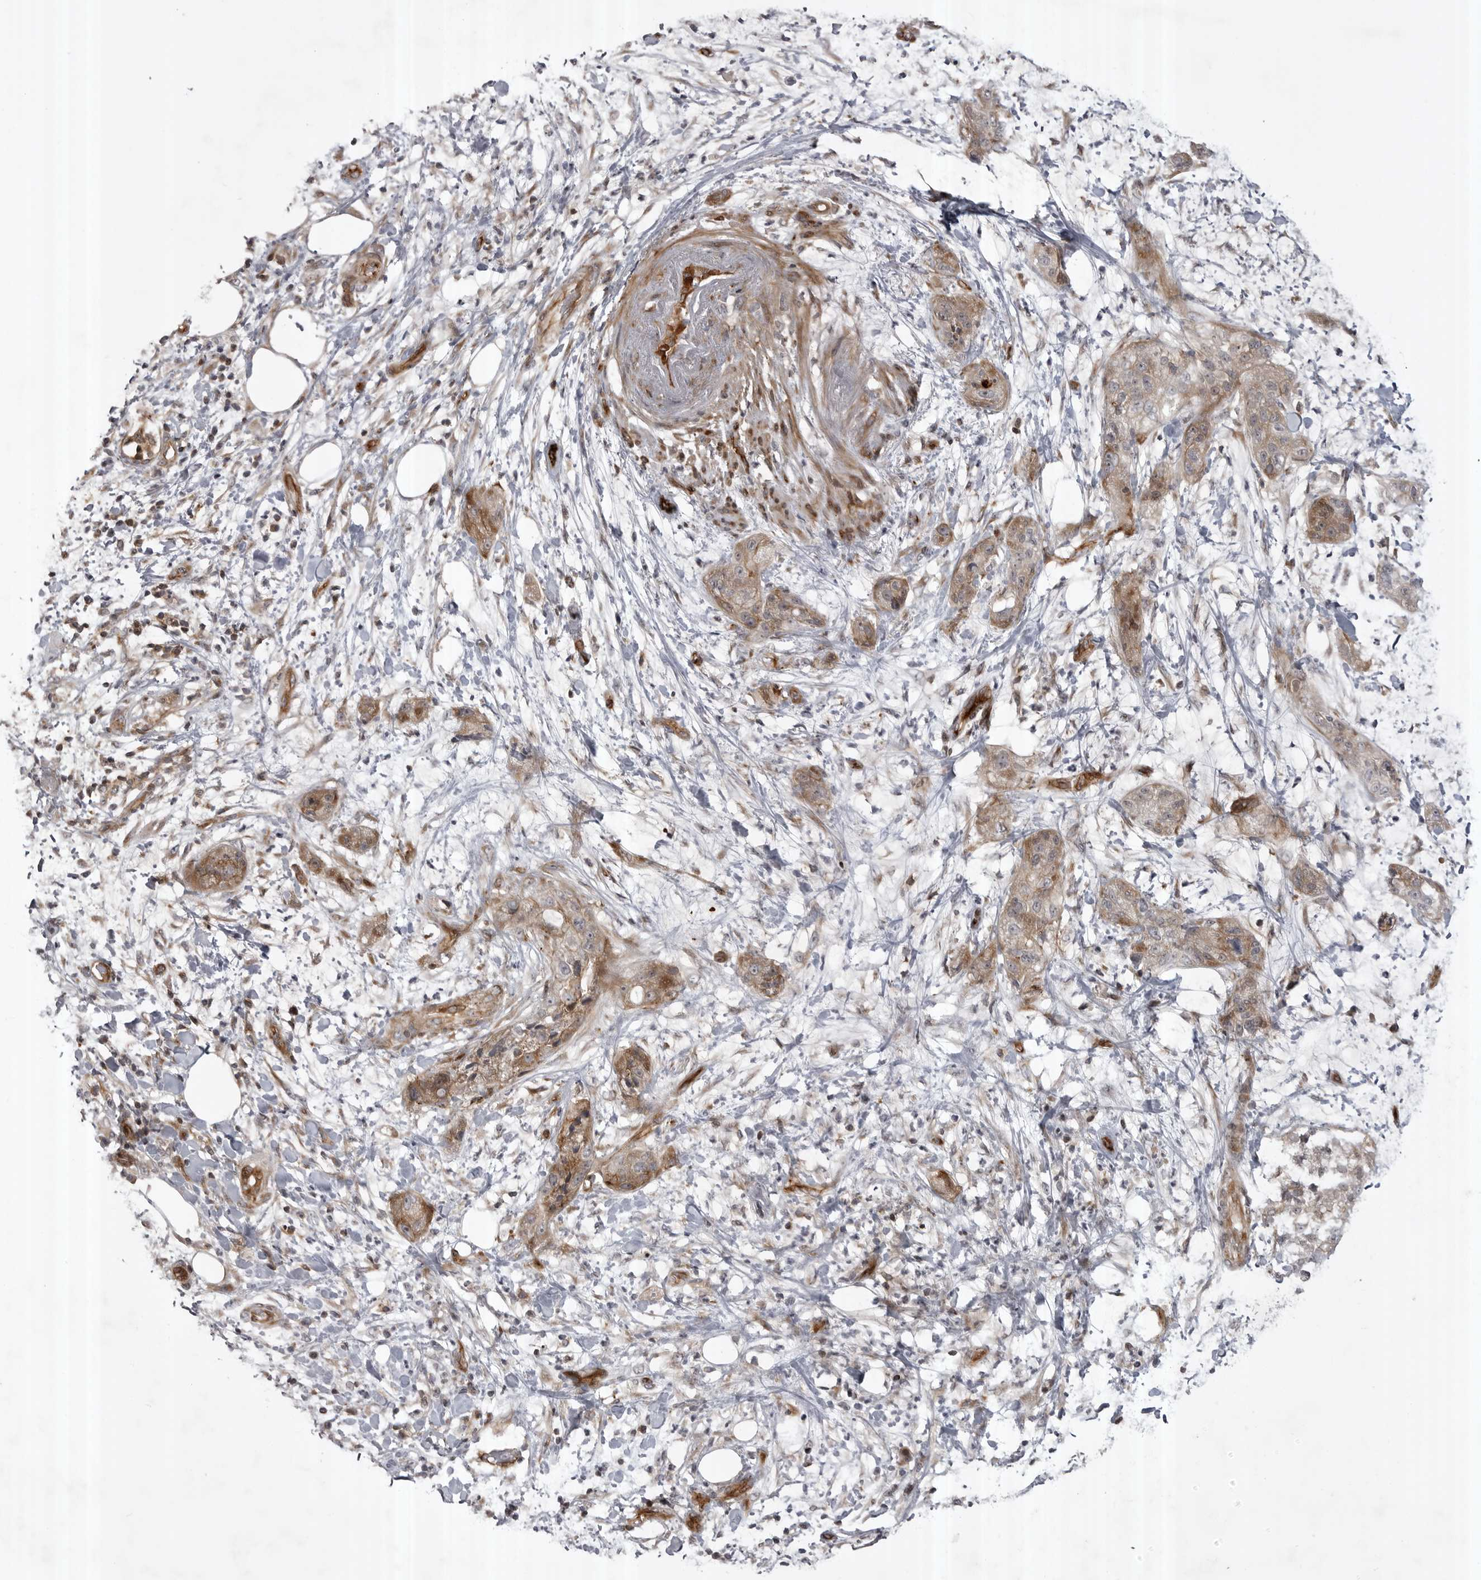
{"staining": {"intensity": "moderate", "quantity": "25%-75%", "location": "cytoplasmic/membranous"}, "tissue": "pancreatic cancer", "cell_type": "Tumor cells", "image_type": "cancer", "snomed": [{"axis": "morphology", "description": "Adenocarcinoma, NOS"}, {"axis": "topography", "description": "Pancreas"}], "caption": "Adenocarcinoma (pancreatic) stained for a protein reveals moderate cytoplasmic/membranous positivity in tumor cells.", "gene": "ABL1", "patient": {"sex": "female", "age": 78}}